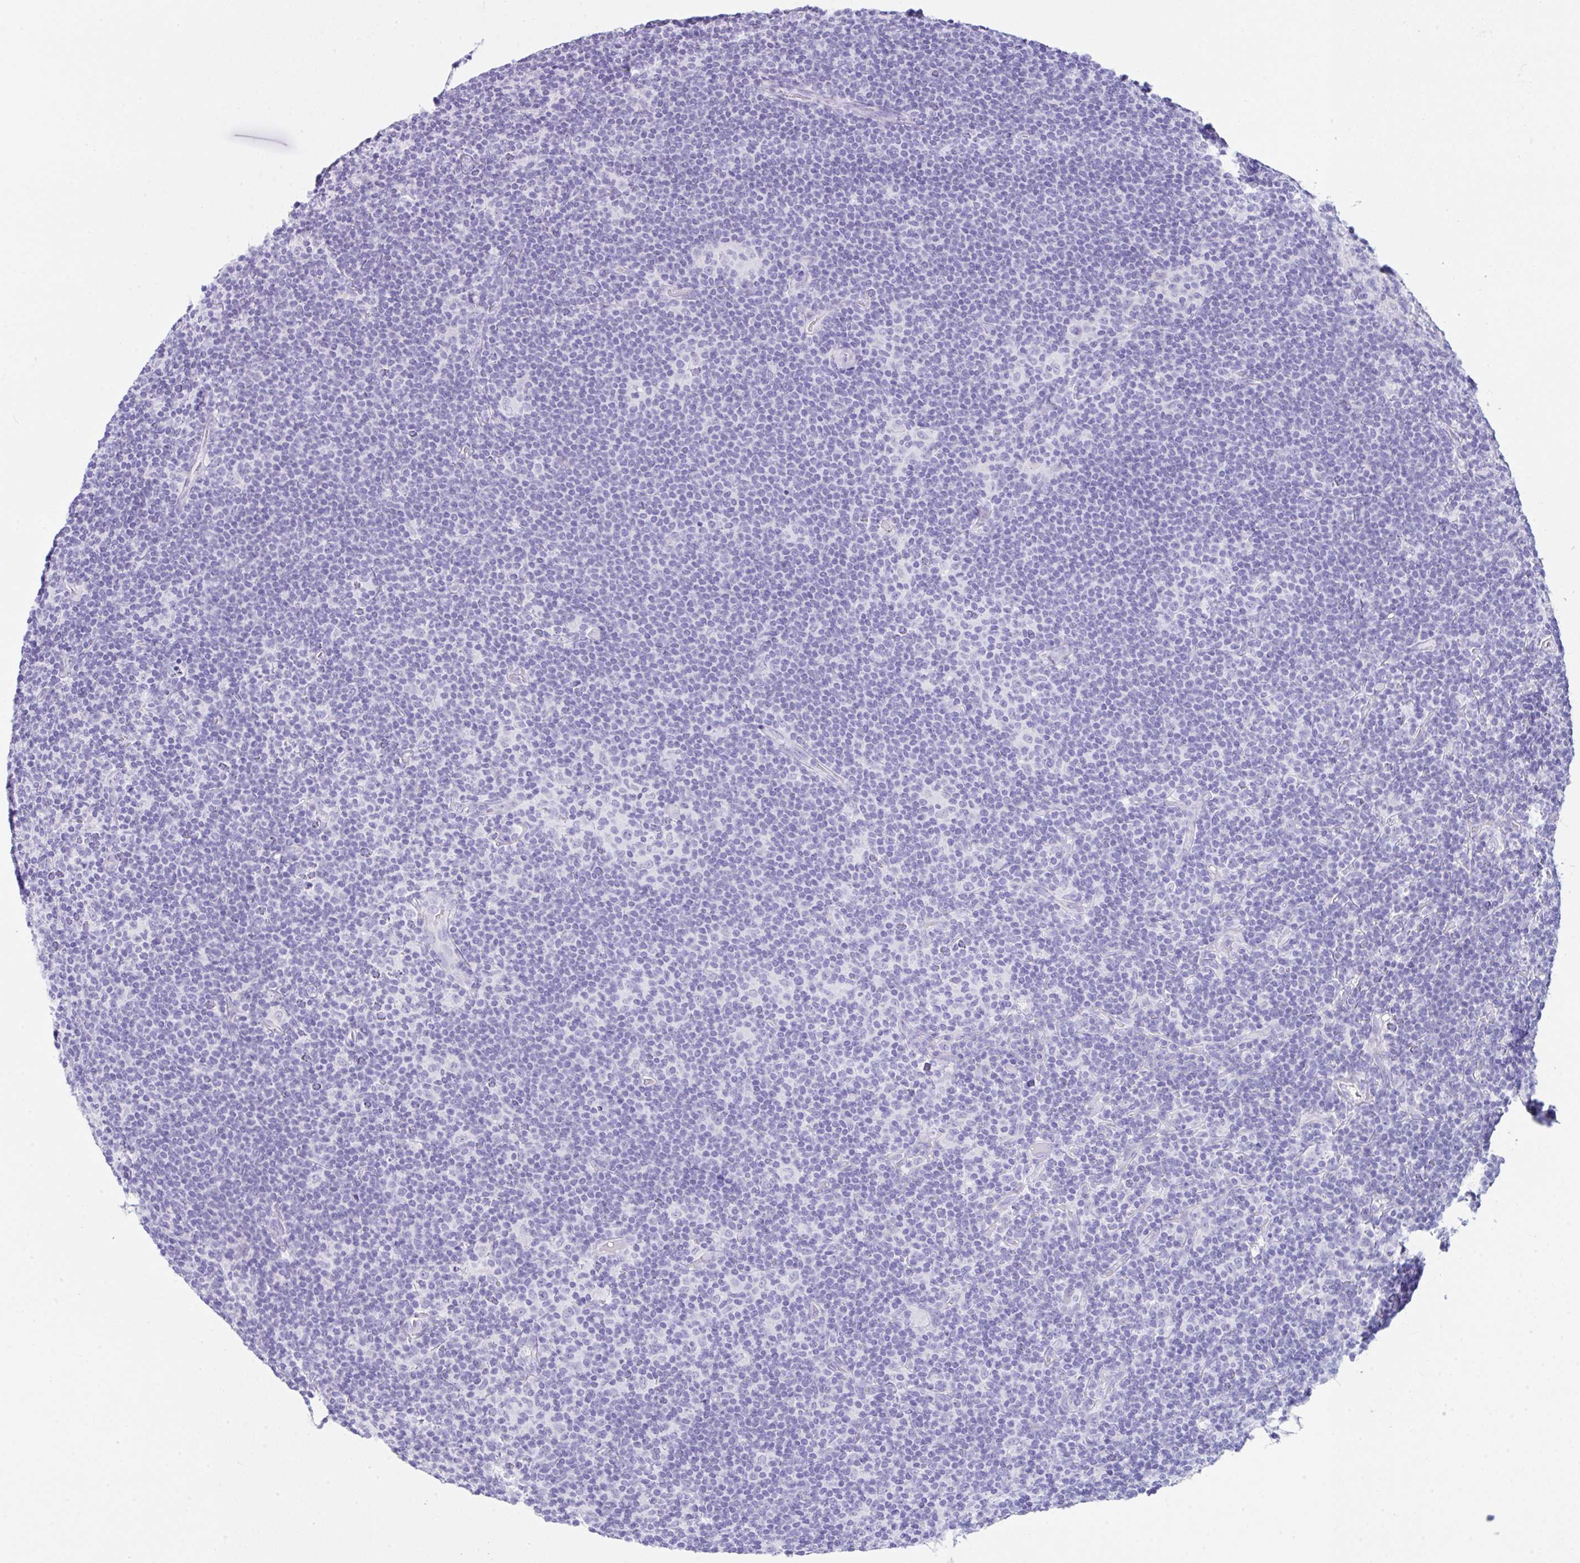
{"staining": {"intensity": "negative", "quantity": "none", "location": "none"}, "tissue": "lymphoma", "cell_type": "Tumor cells", "image_type": "cancer", "snomed": [{"axis": "morphology", "description": "Hodgkin's disease, NOS"}, {"axis": "topography", "description": "Lymph node"}], "caption": "Immunohistochemical staining of human Hodgkin's disease reveals no significant staining in tumor cells. (Brightfield microscopy of DAB immunohistochemistry (IHC) at high magnification).", "gene": "LGALS4", "patient": {"sex": "female", "age": 57}}